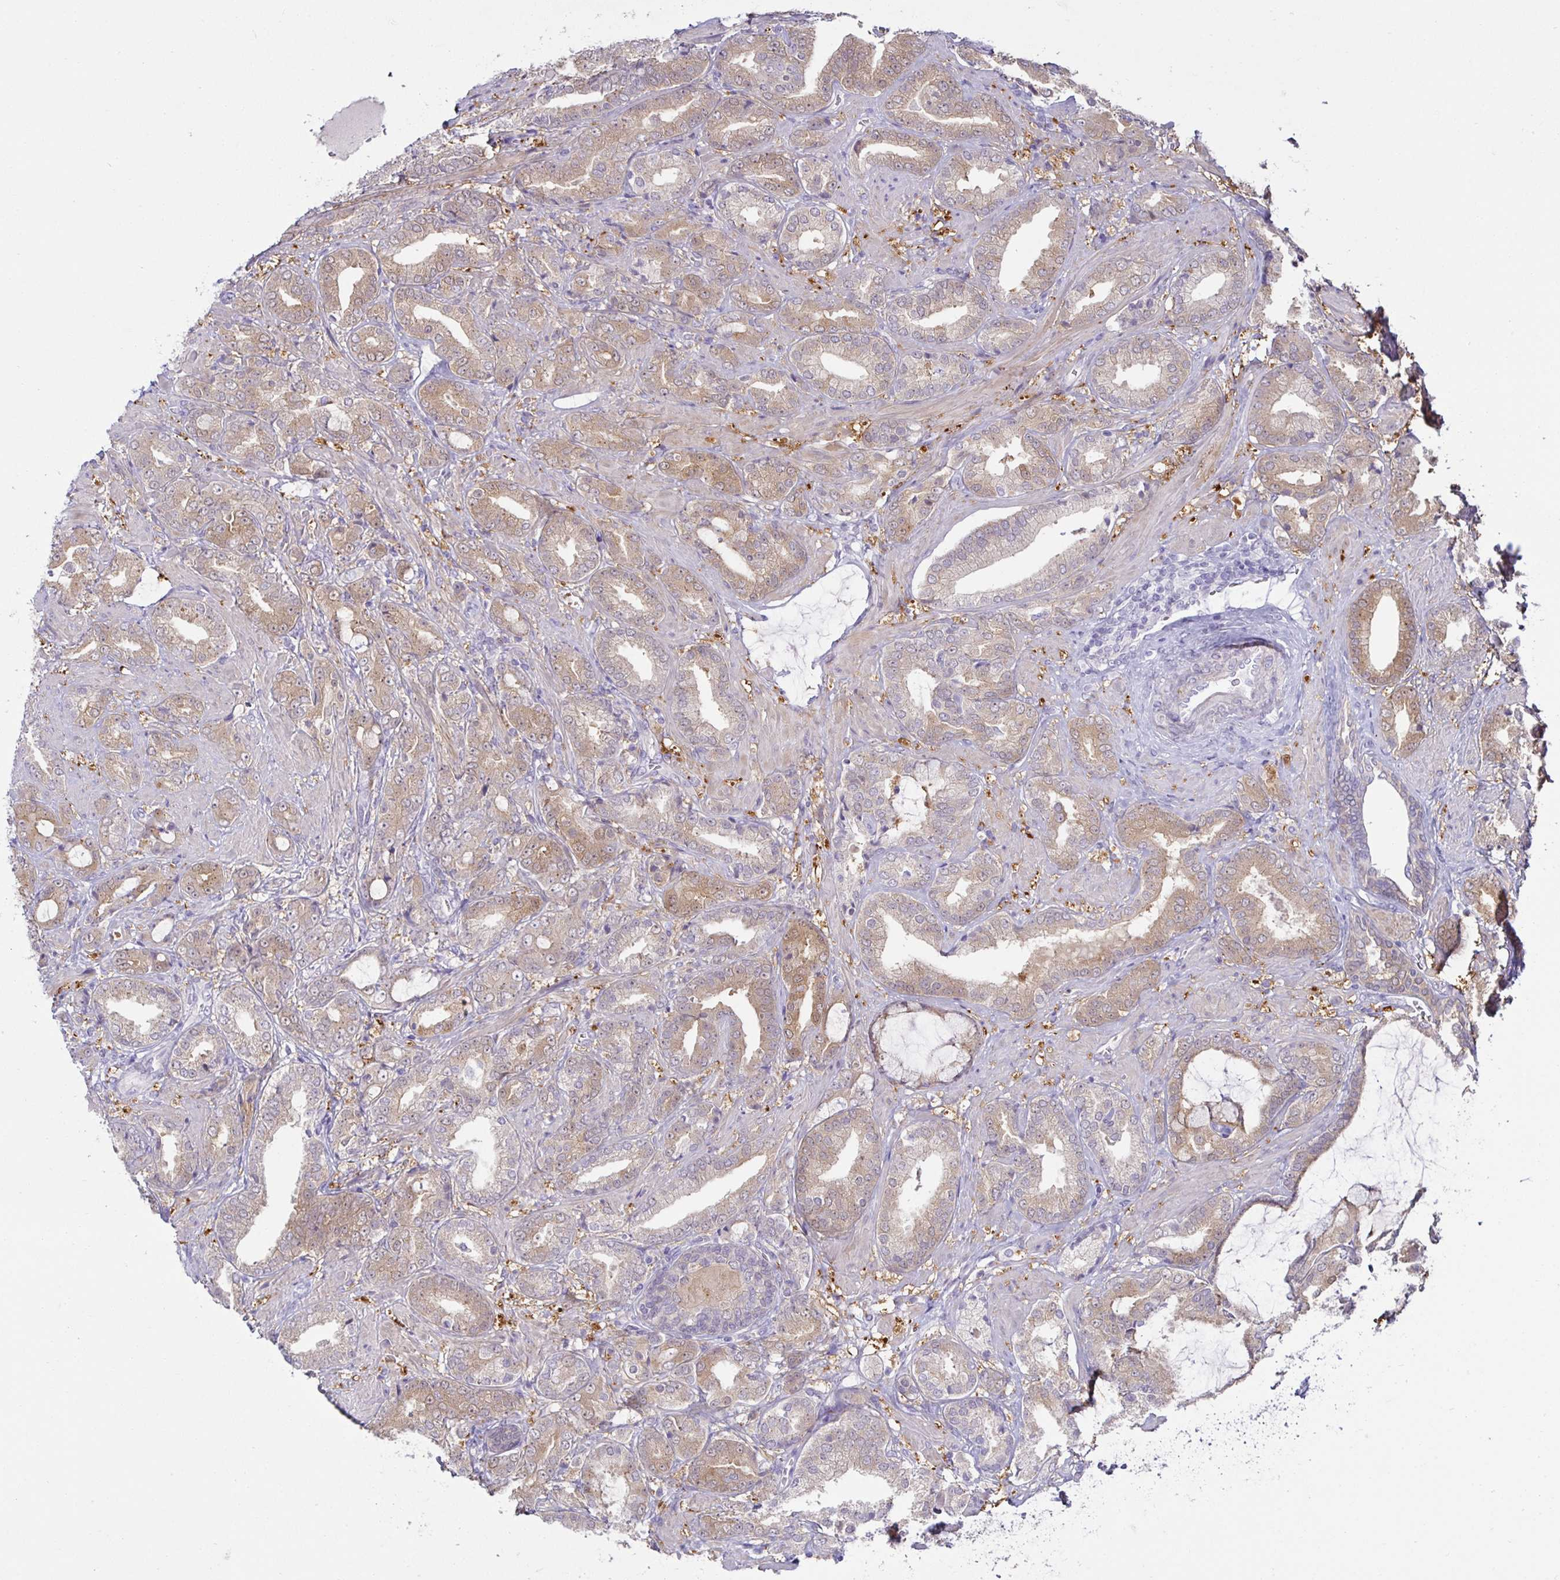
{"staining": {"intensity": "weak", "quantity": "25%-75%", "location": "cytoplasmic/membranous"}, "tissue": "prostate cancer", "cell_type": "Tumor cells", "image_type": "cancer", "snomed": [{"axis": "morphology", "description": "Adenocarcinoma, High grade"}, {"axis": "topography", "description": "Prostate"}], "caption": "Immunohistochemistry (IHC) image of neoplastic tissue: human prostate cancer (adenocarcinoma (high-grade)) stained using immunohistochemistry demonstrates low levels of weak protein expression localized specifically in the cytoplasmic/membranous of tumor cells, appearing as a cytoplasmic/membranous brown color.", "gene": "MON2", "patient": {"sex": "male", "age": 56}}